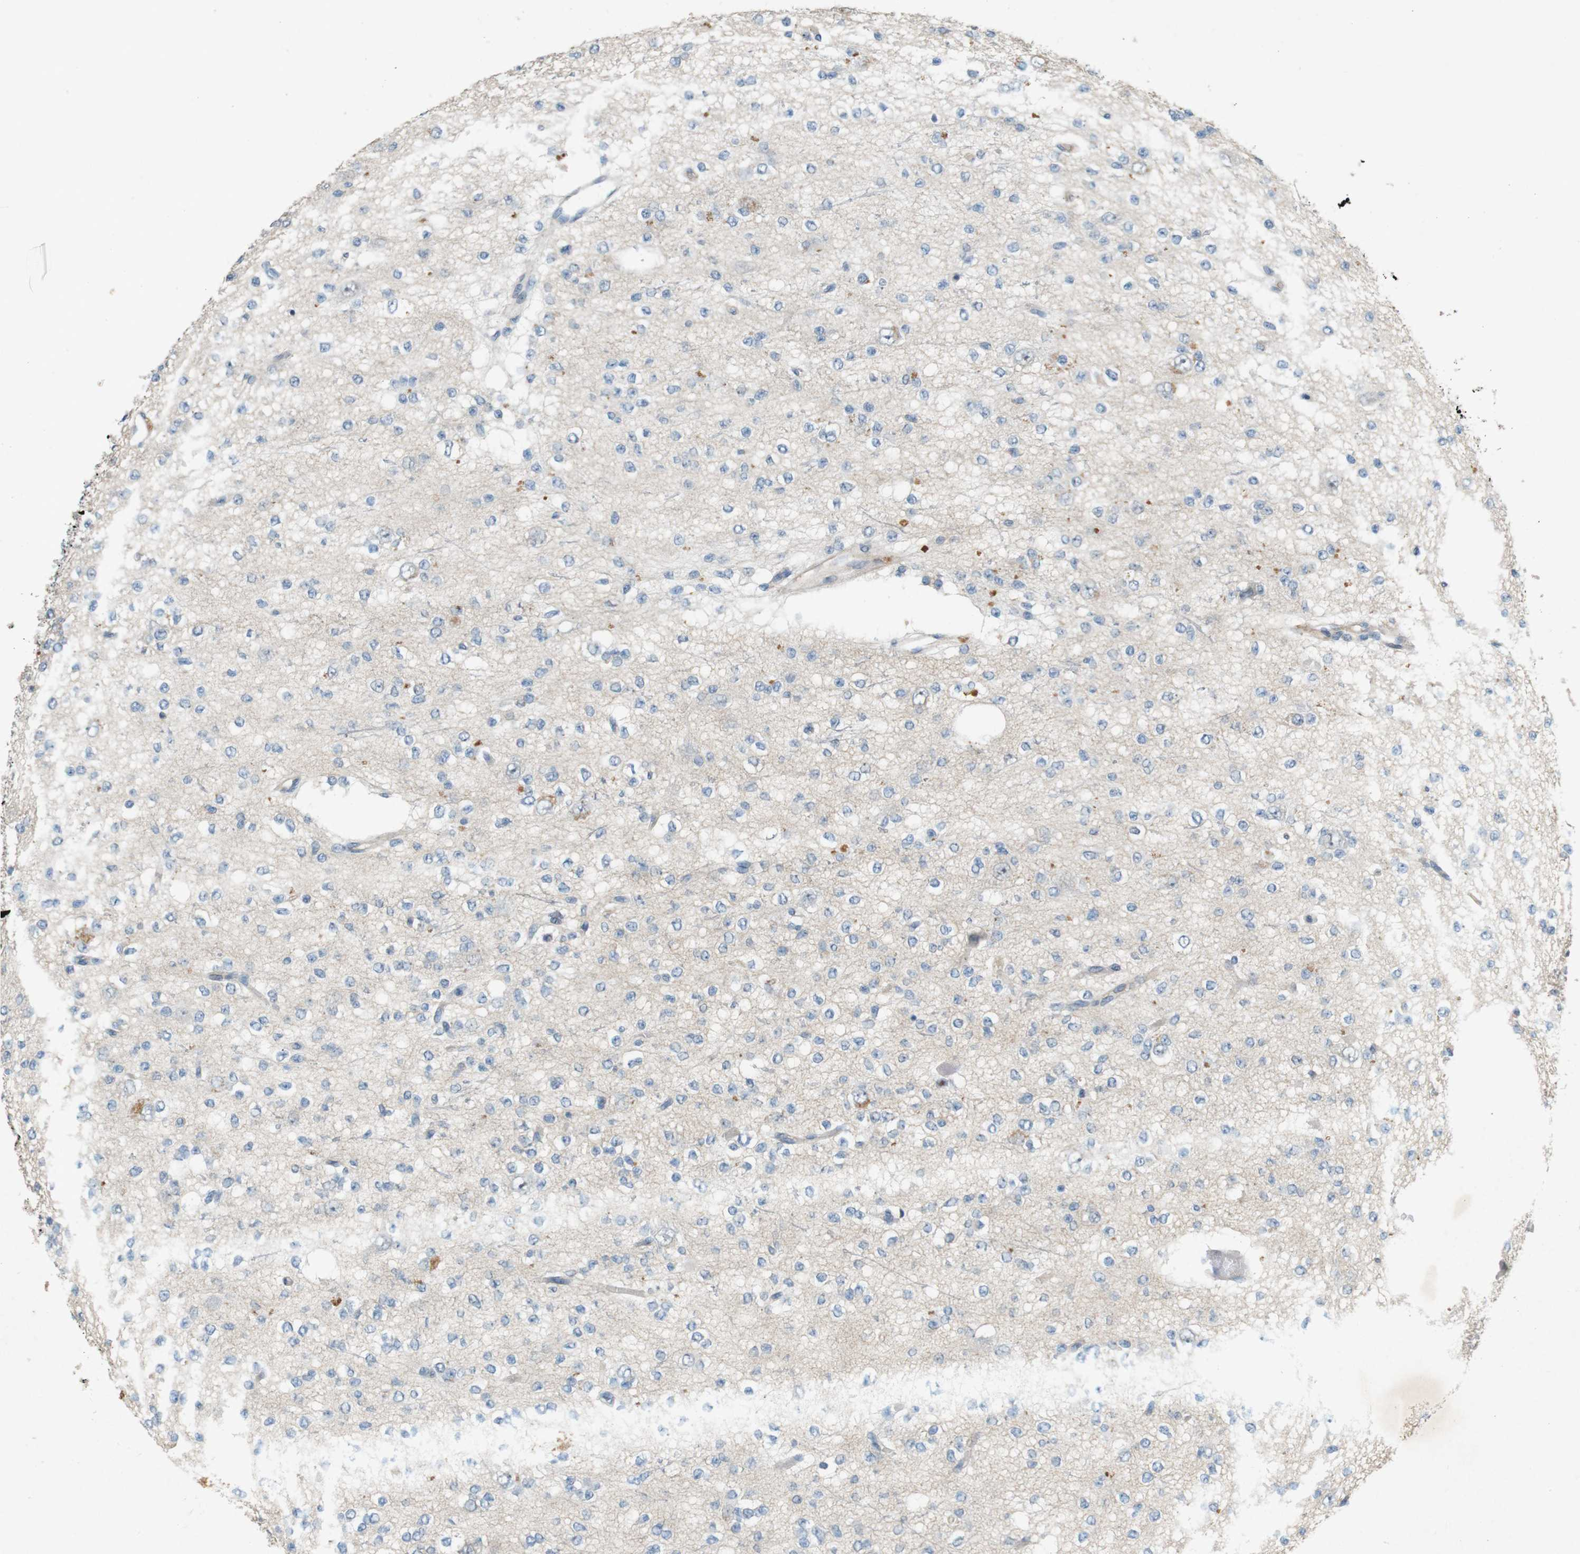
{"staining": {"intensity": "negative", "quantity": "none", "location": "none"}, "tissue": "glioma", "cell_type": "Tumor cells", "image_type": "cancer", "snomed": [{"axis": "morphology", "description": "Glioma, malignant, Low grade"}, {"axis": "topography", "description": "Brain"}], "caption": "This is a photomicrograph of immunohistochemistry (IHC) staining of glioma, which shows no staining in tumor cells. (DAB (3,3'-diaminobenzidine) immunohistochemistry (IHC) visualized using brightfield microscopy, high magnification).", "gene": "PVR", "patient": {"sex": "male", "age": 38}}